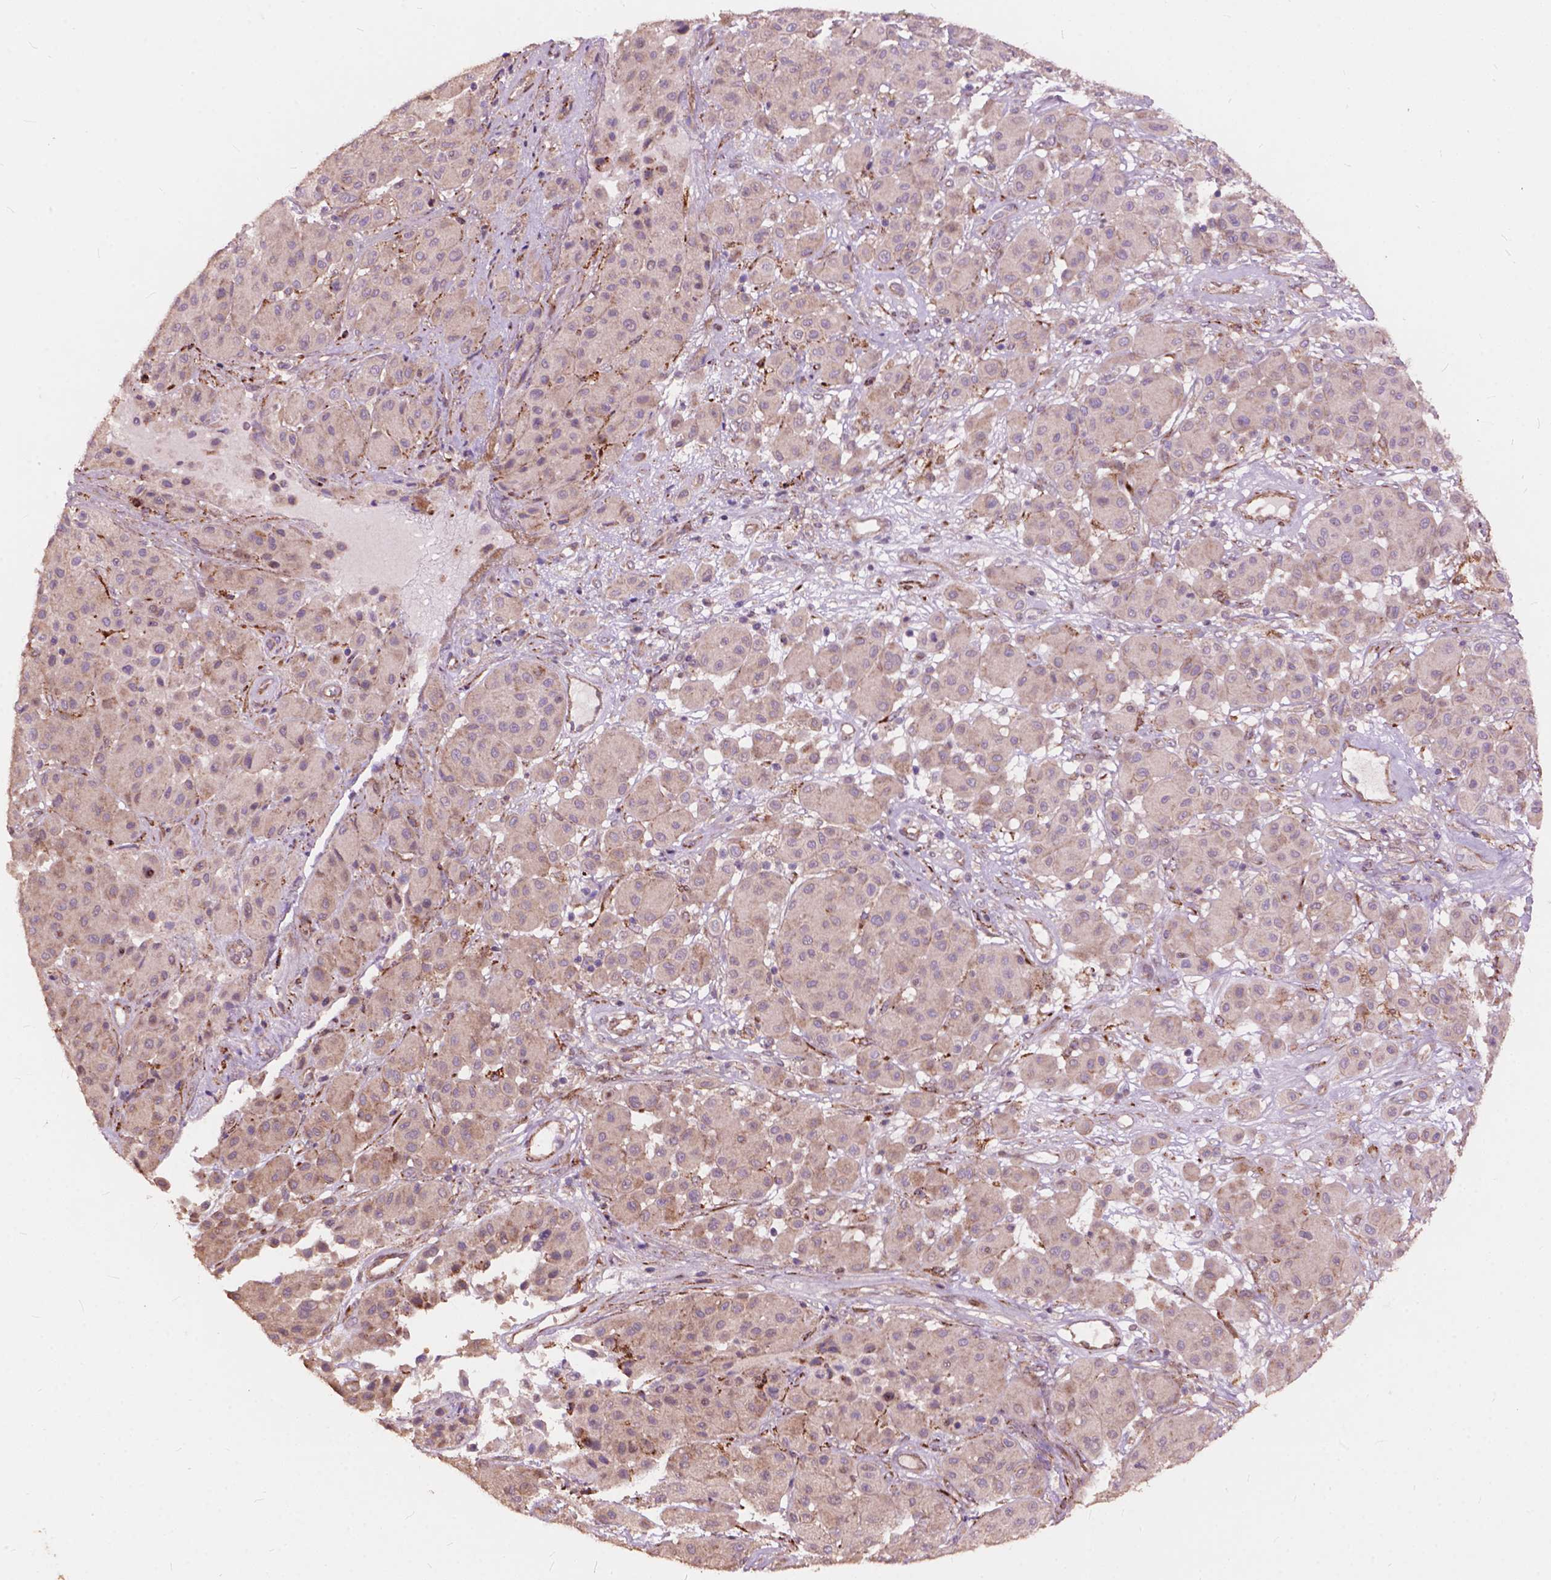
{"staining": {"intensity": "negative", "quantity": "none", "location": "none"}, "tissue": "melanoma", "cell_type": "Tumor cells", "image_type": "cancer", "snomed": [{"axis": "morphology", "description": "Malignant melanoma, Metastatic site"}, {"axis": "topography", "description": "Smooth muscle"}], "caption": "A micrograph of human melanoma is negative for staining in tumor cells.", "gene": "FNIP1", "patient": {"sex": "male", "age": 41}}